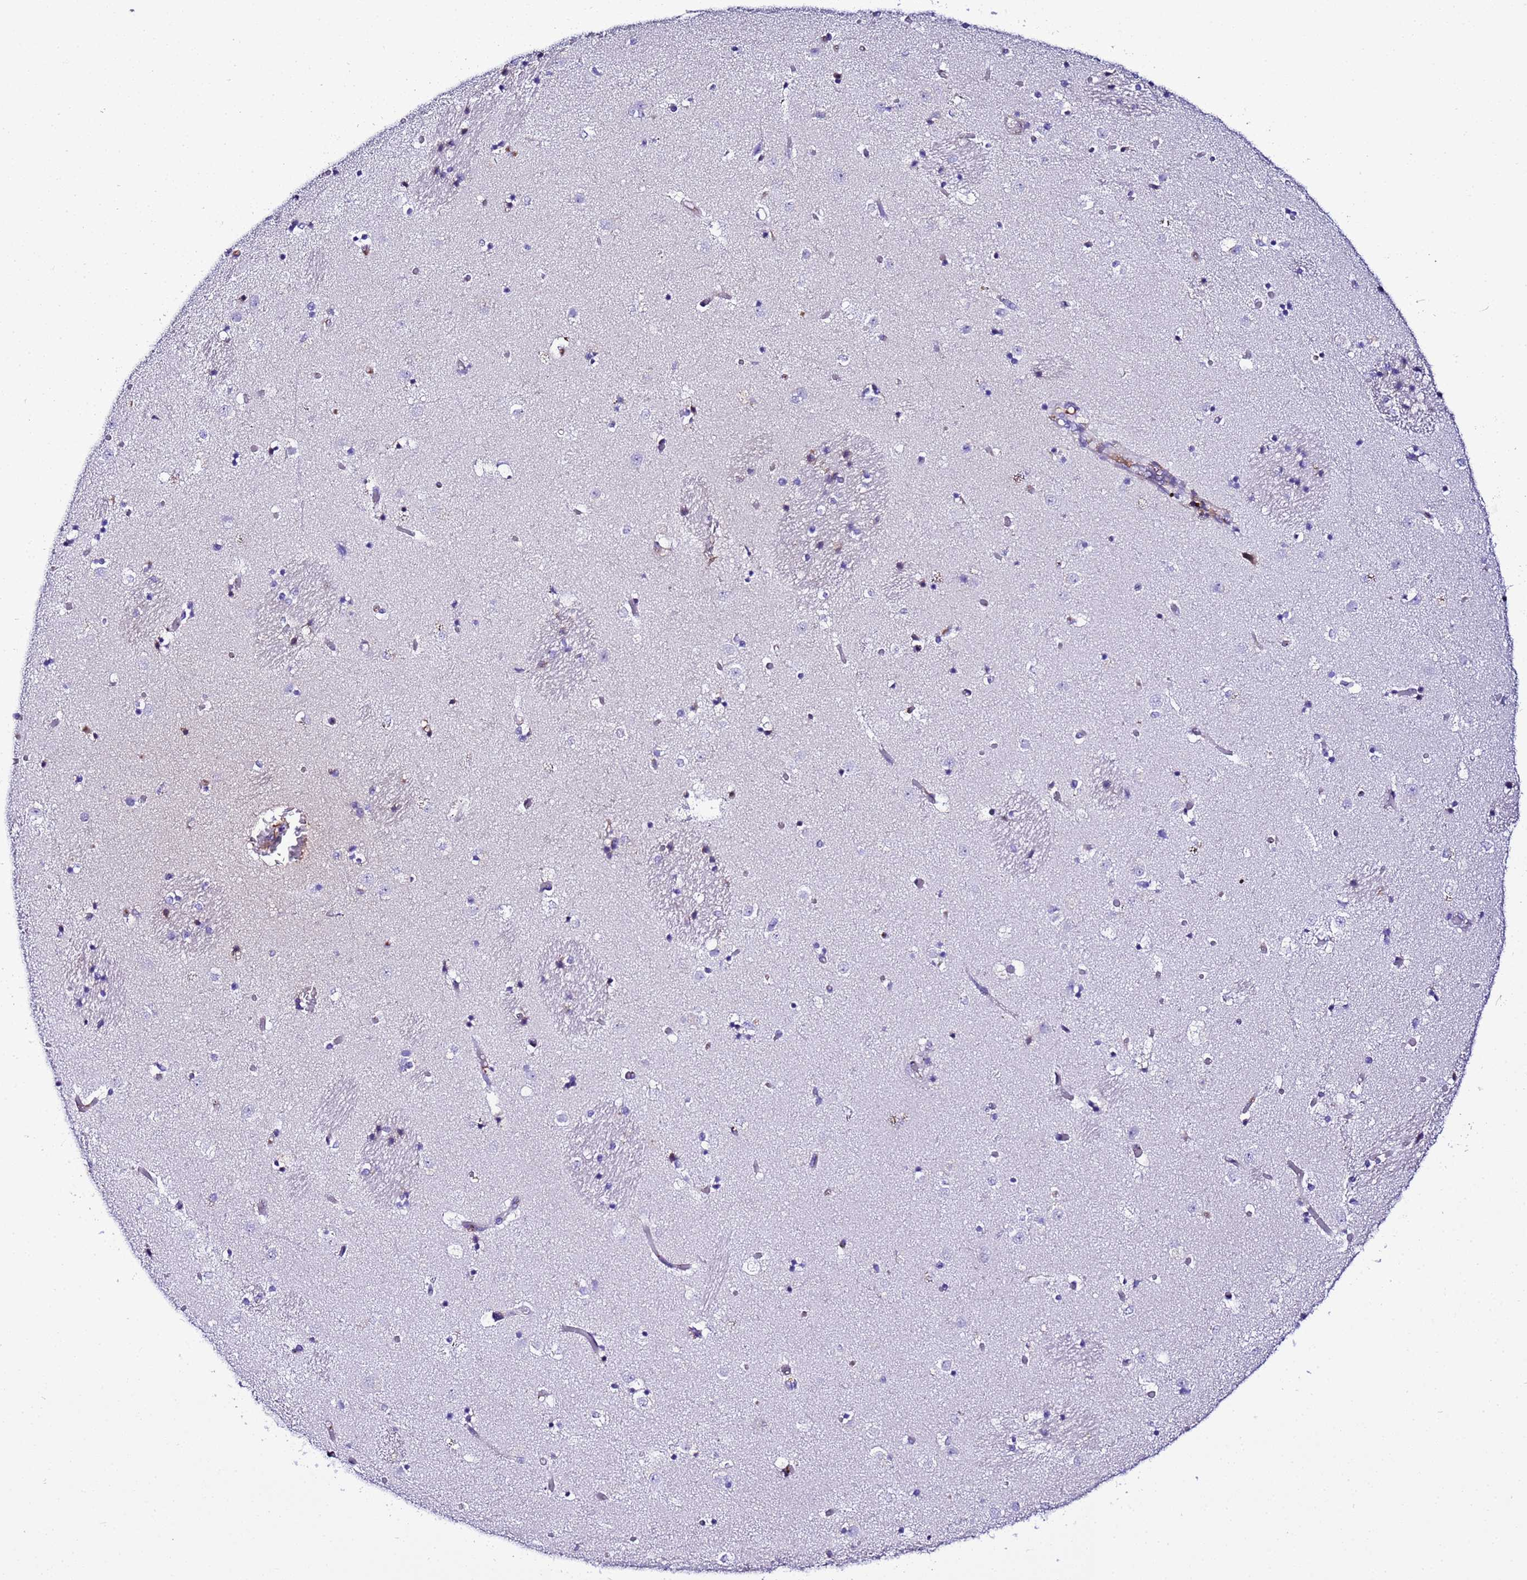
{"staining": {"intensity": "negative", "quantity": "none", "location": "none"}, "tissue": "caudate", "cell_type": "Glial cells", "image_type": "normal", "snomed": [{"axis": "morphology", "description": "Normal tissue, NOS"}, {"axis": "topography", "description": "Lateral ventricle wall"}], "caption": "Immunohistochemistry (IHC) micrograph of normal caudate stained for a protein (brown), which exhibits no expression in glial cells. The staining is performed using DAB (3,3'-diaminobenzidine) brown chromogen with nuclei counter-stained in using hematoxylin.", "gene": "CFHR1", "patient": {"sex": "female", "age": 52}}